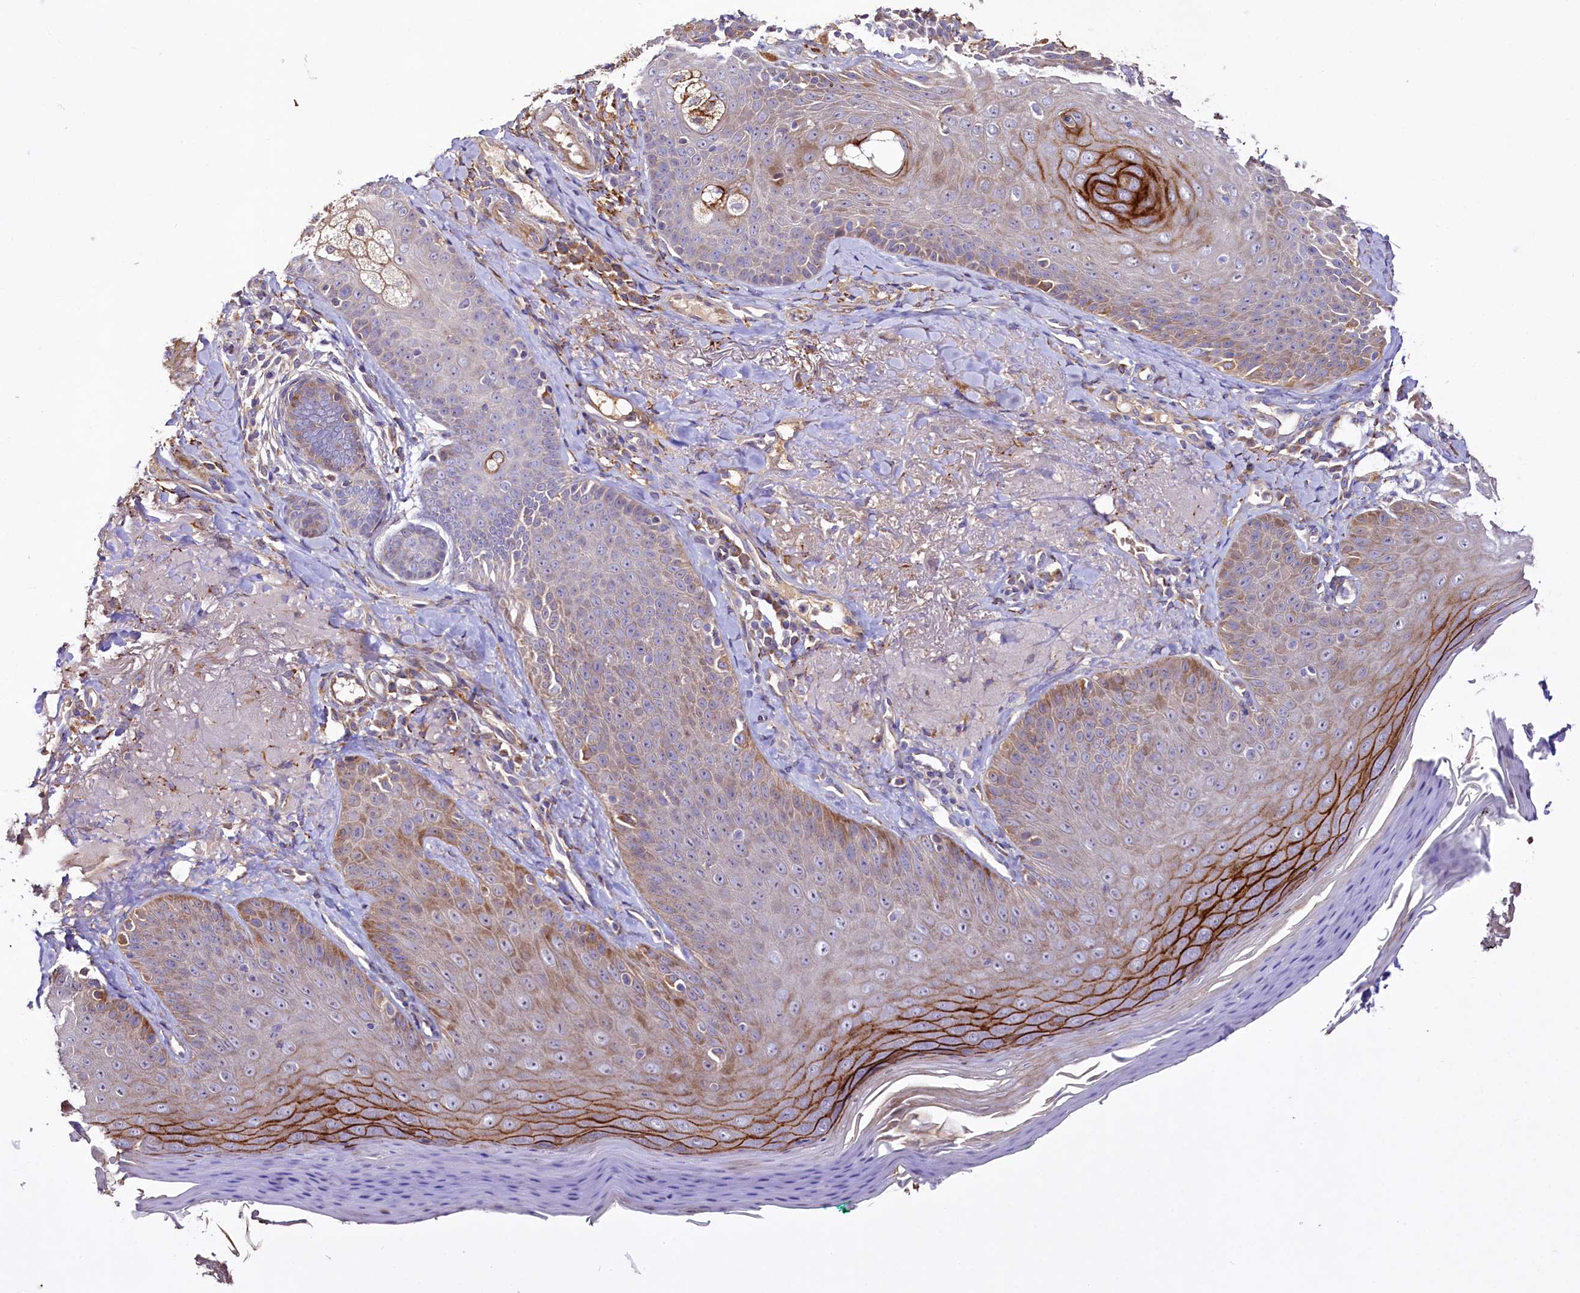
{"staining": {"intensity": "moderate", "quantity": ">75%", "location": "cytoplasmic/membranous"}, "tissue": "skin", "cell_type": "Fibroblasts", "image_type": "normal", "snomed": [{"axis": "morphology", "description": "Normal tissue, NOS"}, {"axis": "topography", "description": "Skin"}], "caption": "Brown immunohistochemical staining in unremarkable human skin shows moderate cytoplasmic/membranous positivity in approximately >75% of fibroblasts.", "gene": "DMXL2", "patient": {"sex": "male", "age": 57}}